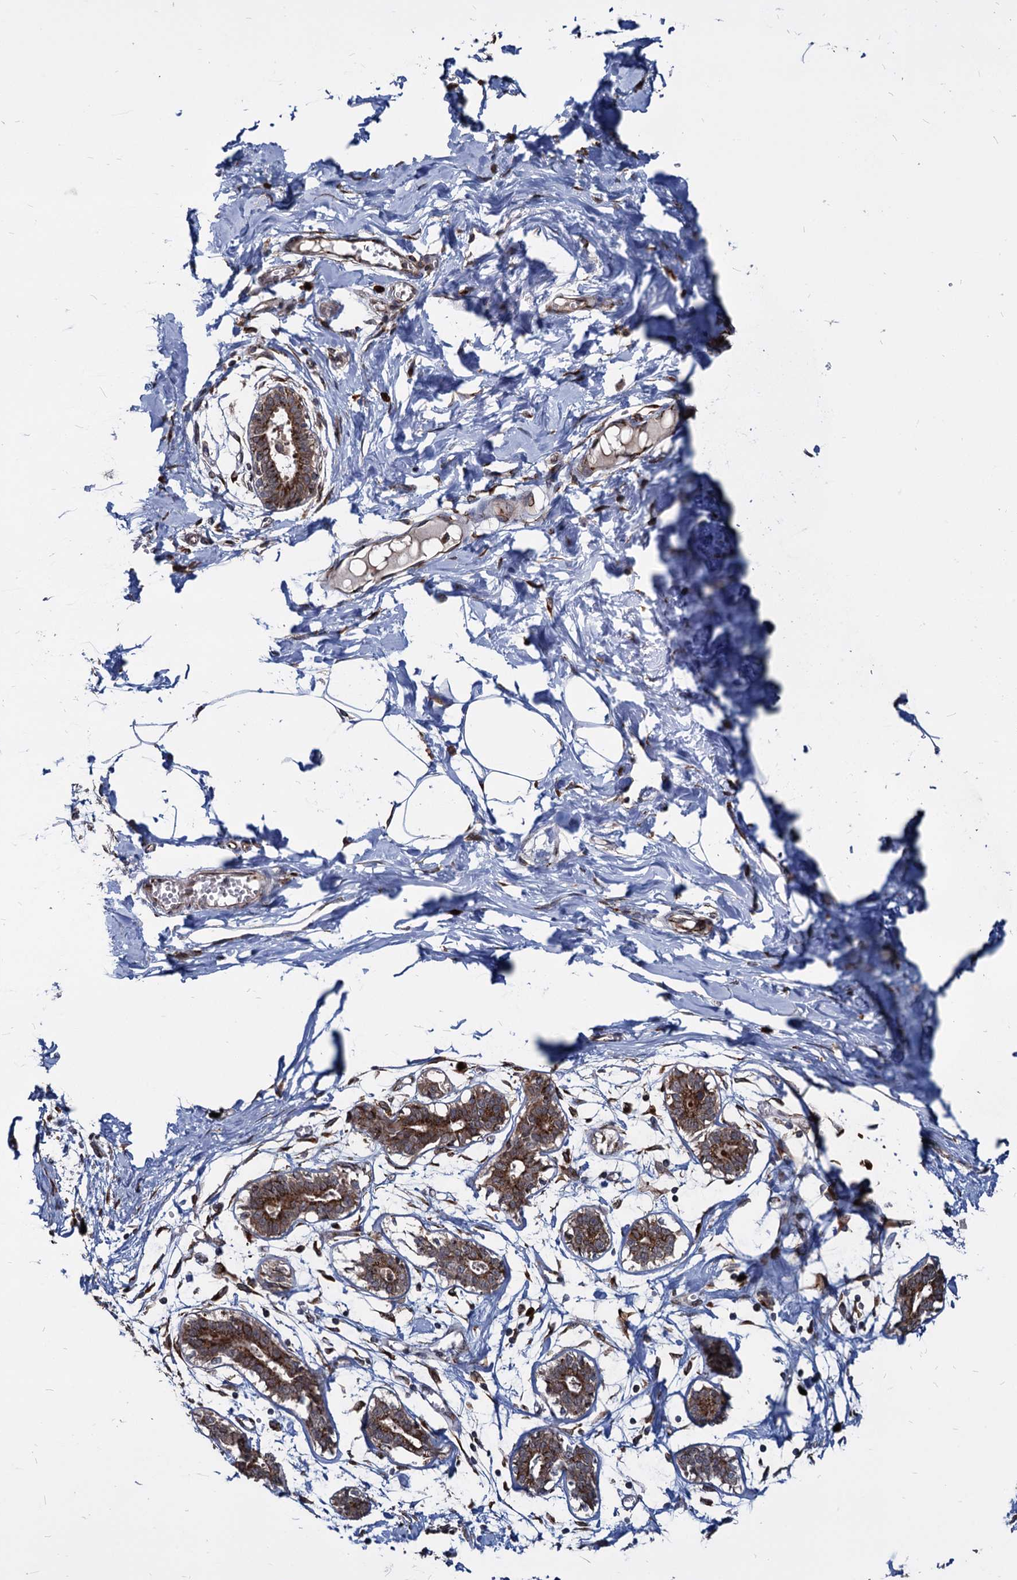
{"staining": {"intensity": "moderate", "quantity": ">75%", "location": "cytoplasmic/membranous"}, "tissue": "breast", "cell_type": "Glandular cells", "image_type": "normal", "snomed": [{"axis": "morphology", "description": "Normal tissue, NOS"}, {"axis": "topography", "description": "Breast"}], "caption": "Immunohistochemistry photomicrograph of normal human breast stained for a protein (brown), which displays medium levels of moderate cytoplasmic/membranous expression in approximately >75% of glandular cells.", "gene": "SAAL1", "patient": {"sex": "female", "age": 27}}